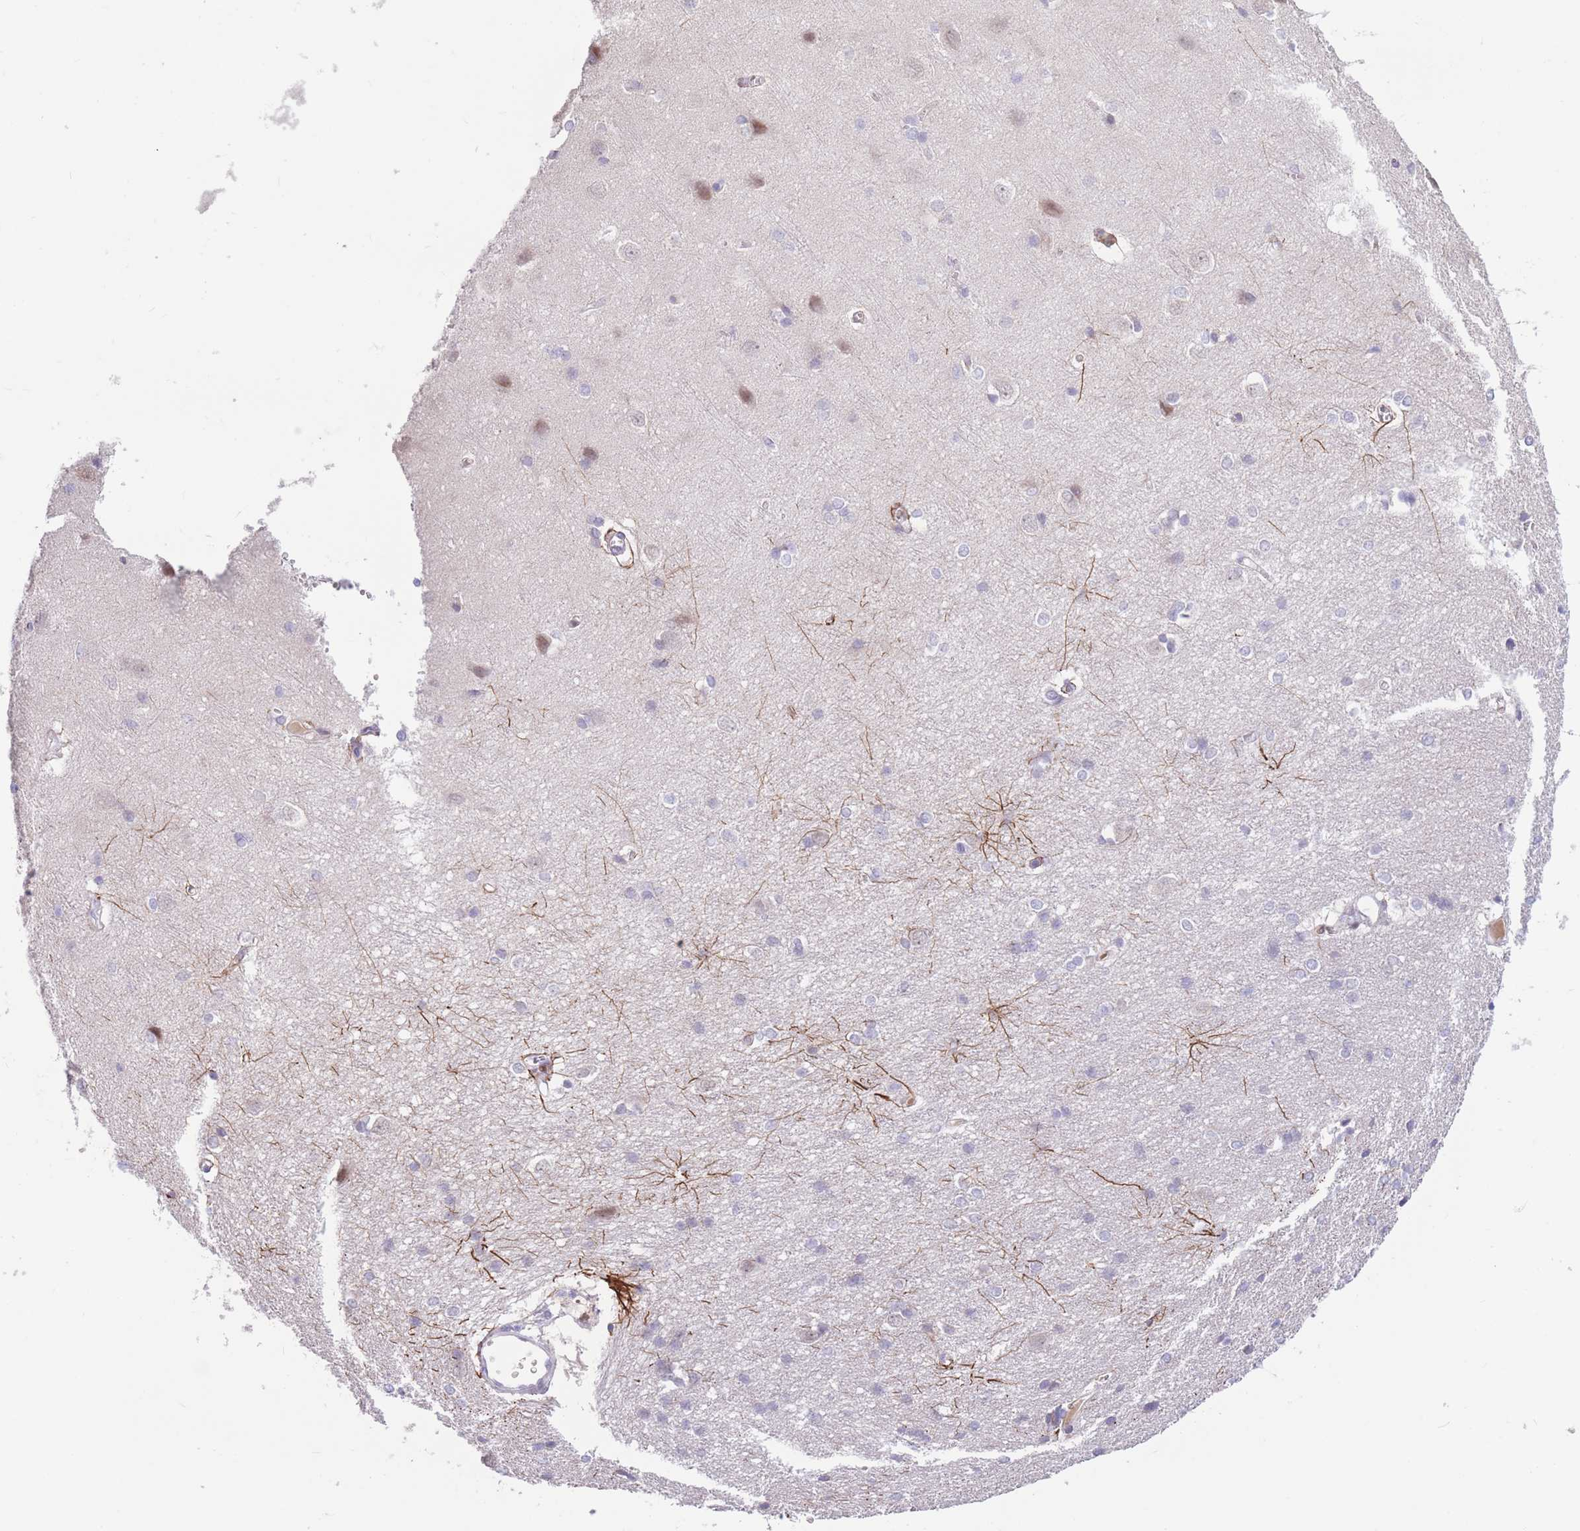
{"staining": {"intensity": "negative", "quantity": "none", "location": "none"}, "tissue": "cerebral cortex", "cell_type": "Endothelial cells", "image_type": "normal", "snomed": [{"axis": "morphology", "description": "Normal tissue, NOS"}, {"axis": "topography", "description": "Cerebral cortex"}], "caption": "A histopathology image of human cerebral cortex is negative for staining in endothelial cells. Brightfield microscopy of immunohistochemistry stained with DAB (brown) and hematoxylin (blue), captured at high magnification.", "gene": "SHCBP1", "patient": {"sex": "male", "age": 37}}